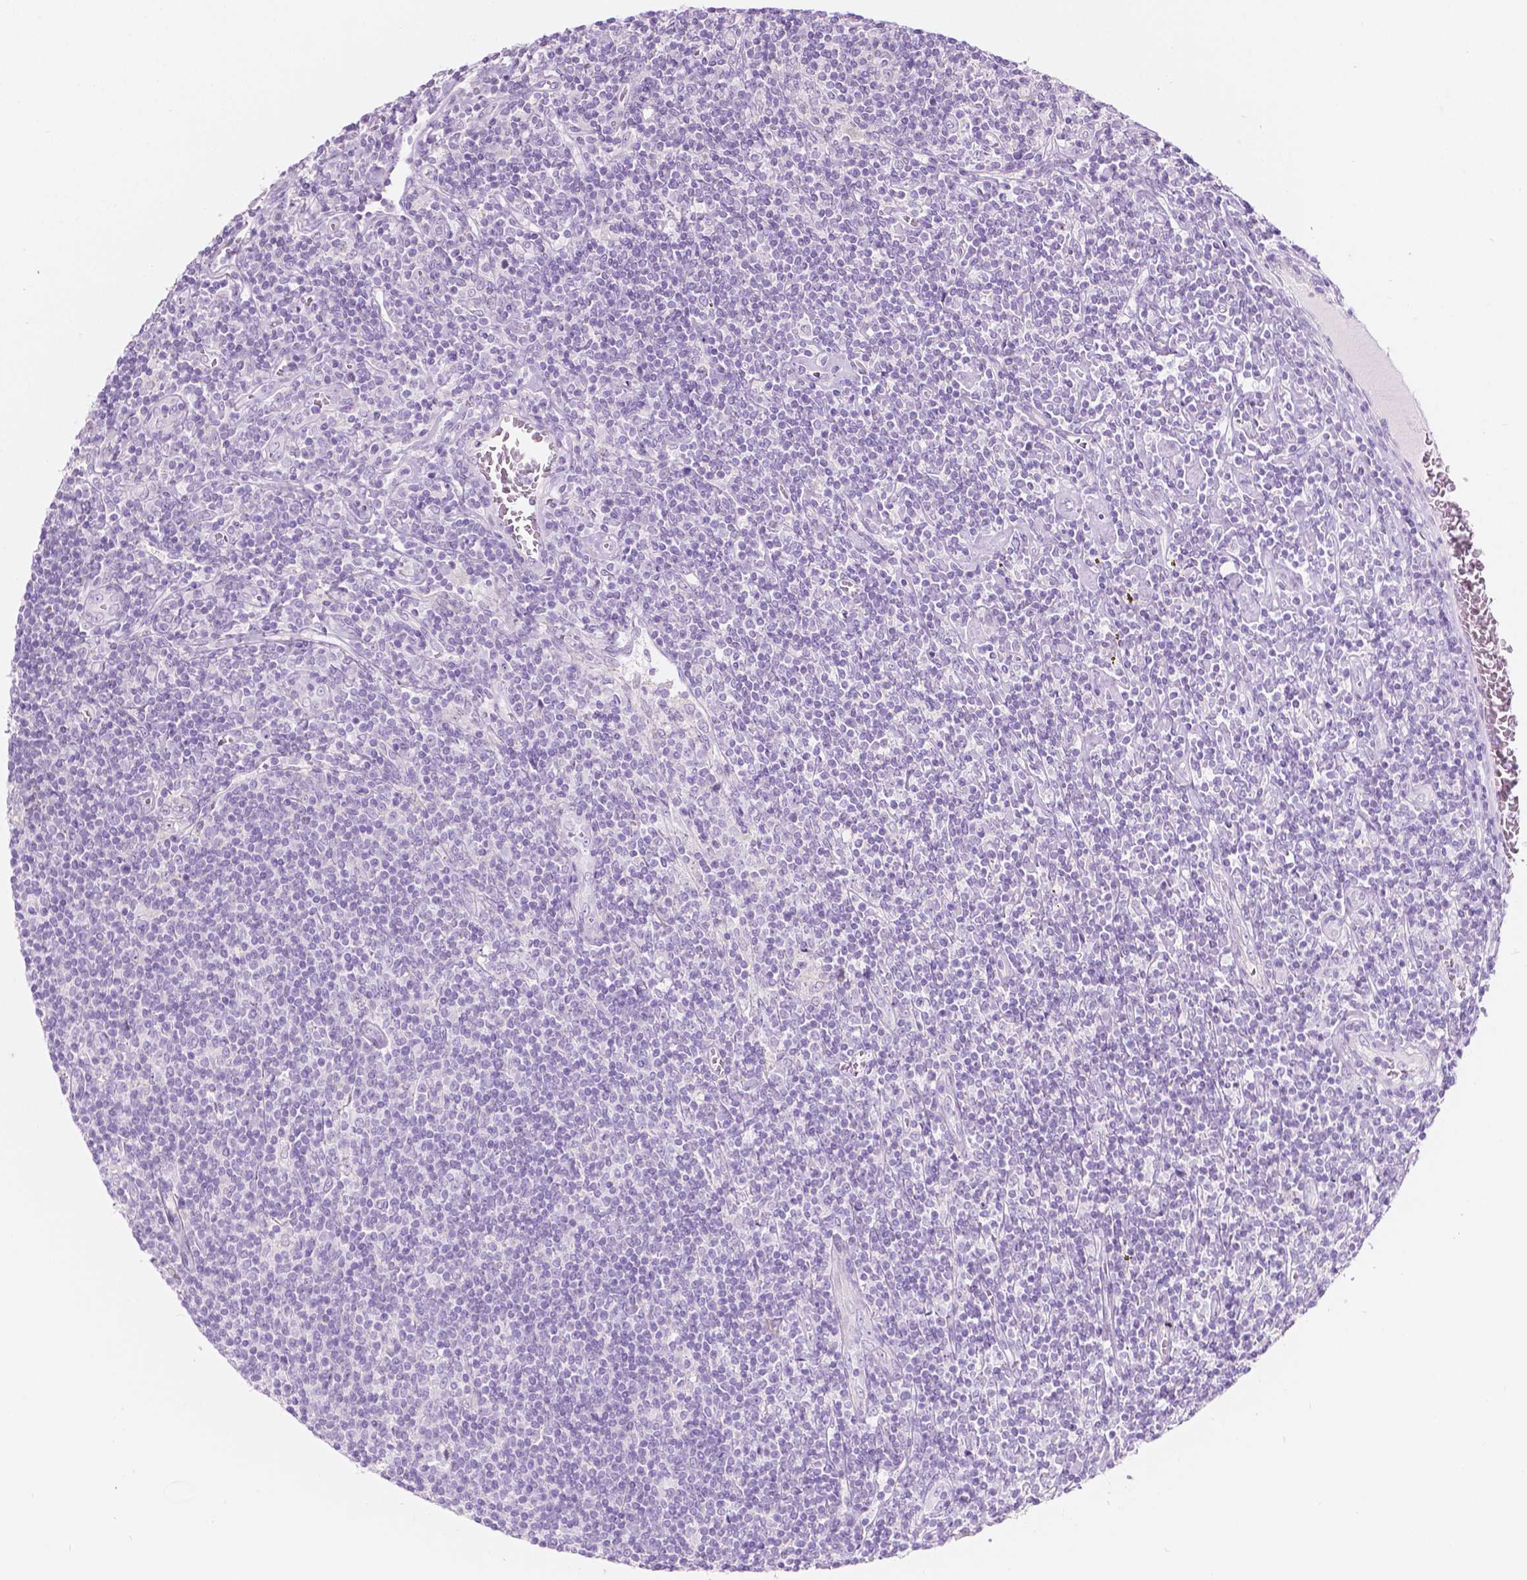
{"staining": {"intensity": "negative", "quantity": "none", "location": "none"}, "tissue": "lymphoma", "cell_type": "Tumor cells", "image_type": "cancer", "snomed": [{"axis": "morphology", "description": "Hodgkin's disease, NOS"}, {"axis": "topography", "description": "Lymph node"}], "caption": "Hodgkin's disease stained for a protein using immunohistochemistry shows no positivity tumor cells.", "gene": "NOS1AP", "patient": {"sex": "male", "age": 40}}